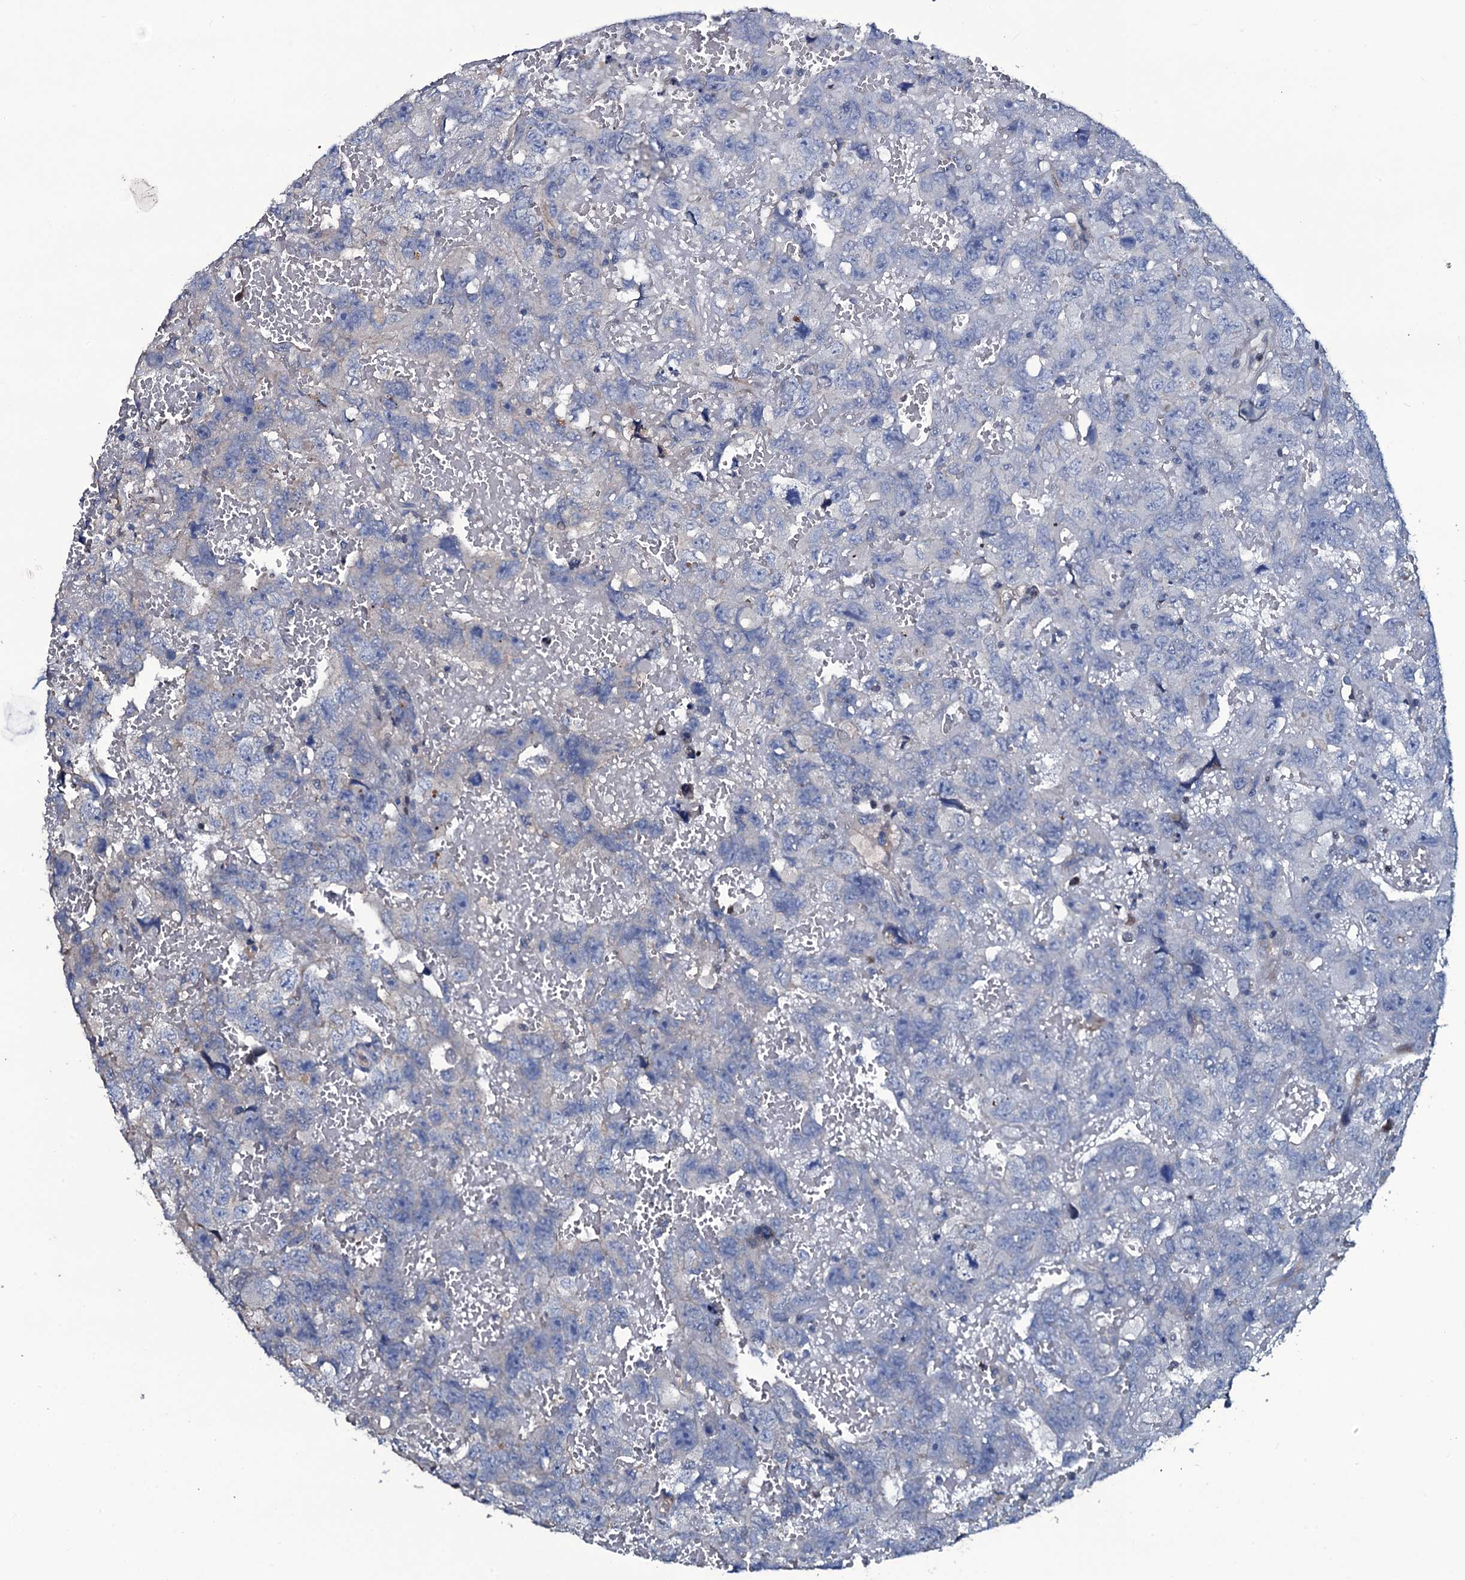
{"staining": {"intensity": "negative", "quantity": "none", "location": "none"}, "tissue": "testis cancer", "cell_type": "Tumor cells", "image_type": "cancer", "snomed": [{"axis": "morphology", "description": "Carcinoma, Embryonal, NOS"}, {"axis": "topography", "description": "Testis"}], "caption": "DAB (3,3'-diaminobenzidine) immunohistochemical staining of human testis embryonal carcinoma displays no significant expression in tumor cells.", "gene": "LYG2", "patient": {"sex": "male", "age": 45}}